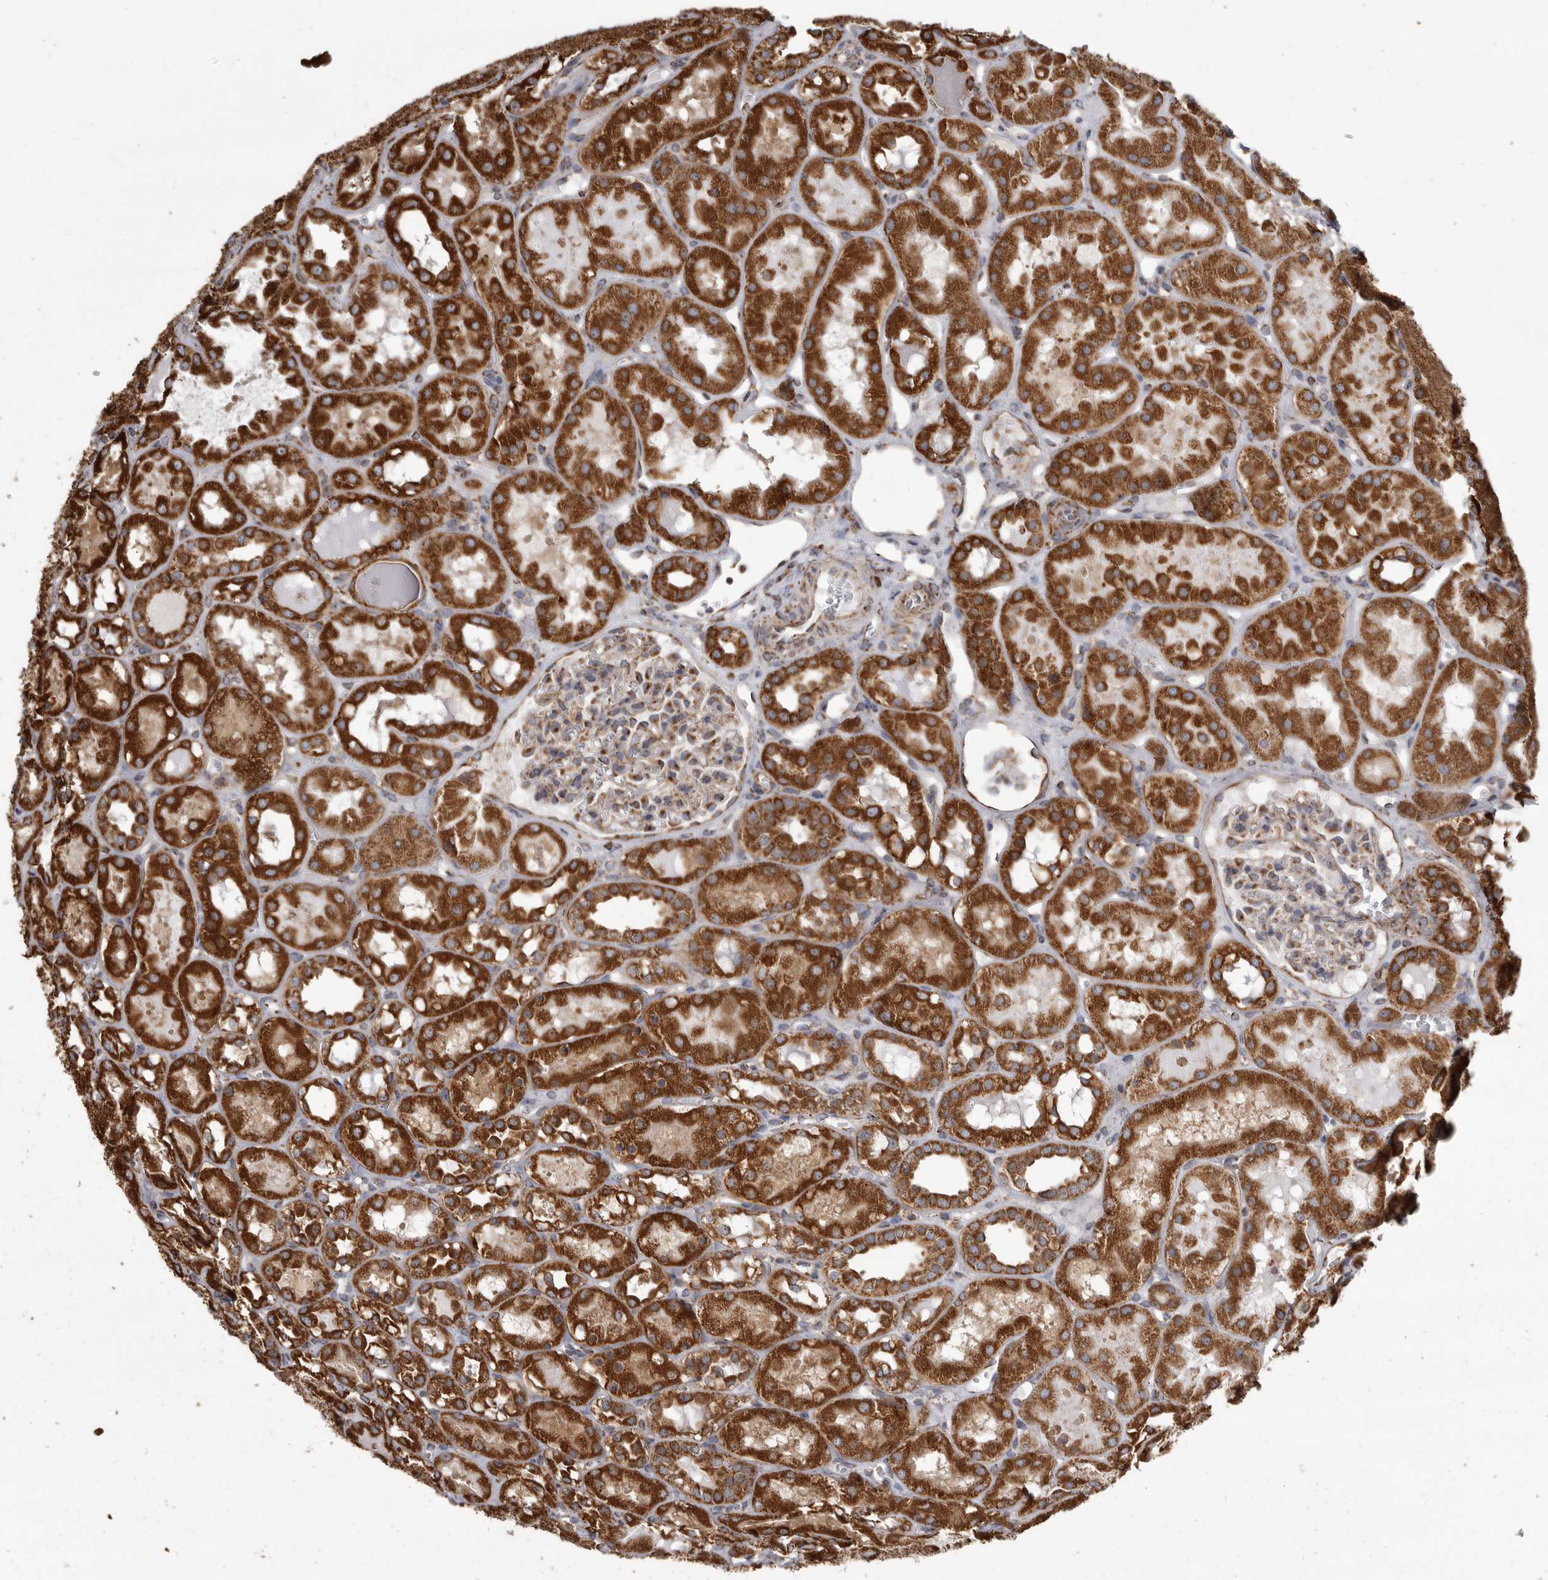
{"staining": {"intensity": "moderate", "quantity": "25%-75%", "location": "cytoplasmic/membranous"}, "tissue": "kidney", "cell_type": "Cells in glomeruli", "image_type": "normal", "snomed": [{"axis": "morphology", "description": "Normal tissue, NOS"}, {"axis": "topography", "description": "Kidney"}], "caption": "Immunohistochemistry (IHC) of benign kidney shows medium levels of moderate cytoplasmic/membranous staining in about 25%-75% of cells in glomeruli.", "gene": "CDK5RAP3", "patient": {"sex": "male", "age": 16}}